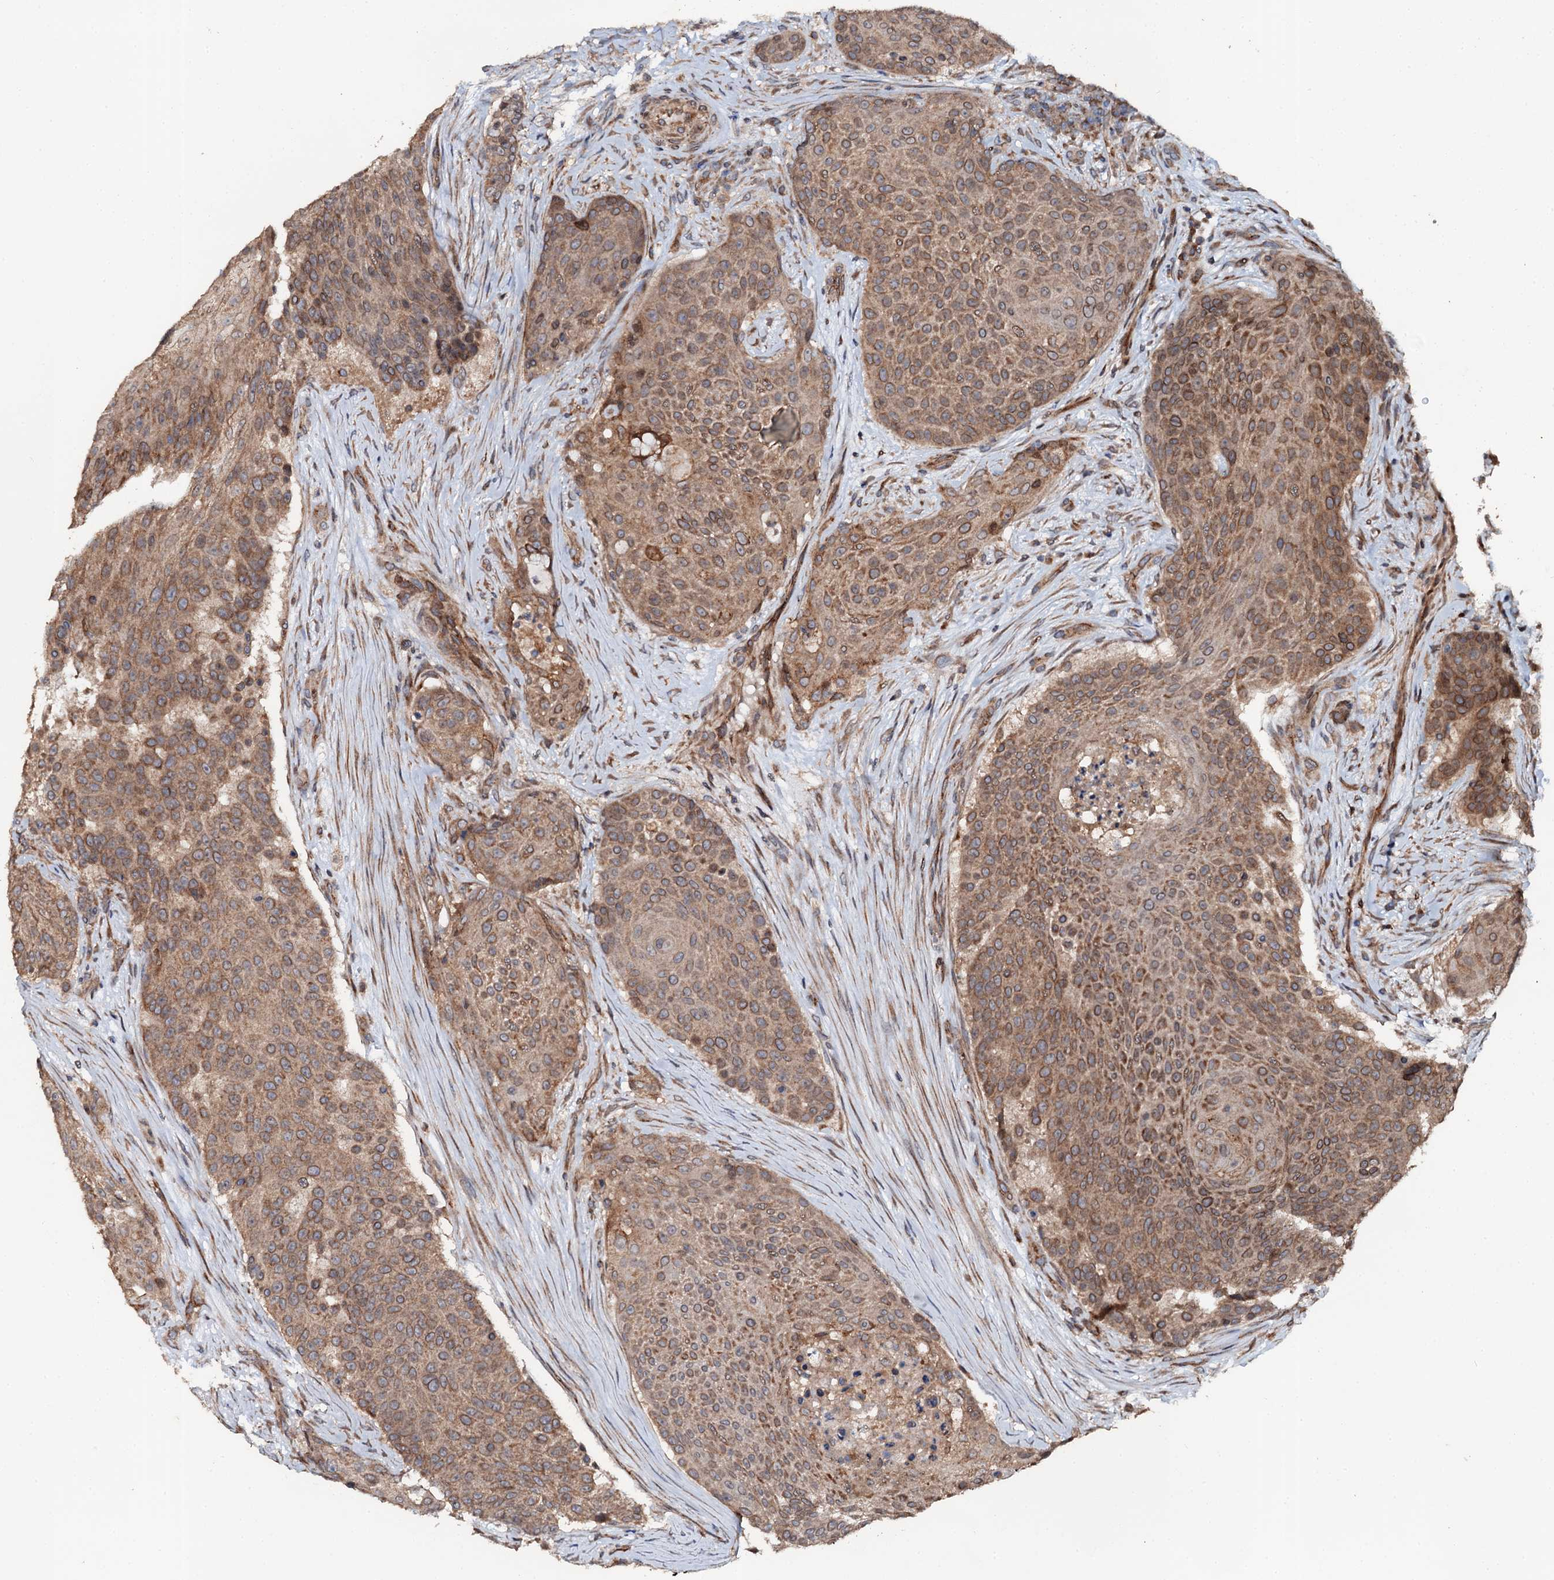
{"staining": {"intensity": "moderate", "quantity": ">75%", "location": "cytoplasmic/membranous"}, "tissue": "urothelial cancer", "cell_type": "Tumor cells", "image_type": "cancer", "snomed": [{"axis": "morphology", "description": "Urothelial carcinoma, High grade"}, {"axis": "topography", "description": "Urinary bladder"}], "caption": "Brown immunohistochemical staining in high-grade urothelial carcinoma displays moderate cytoplasmic/membranous staining in approximately >75% of tumor cells.", "gene": "GLCE", "patient": {"sex": "female", "age": 63}}